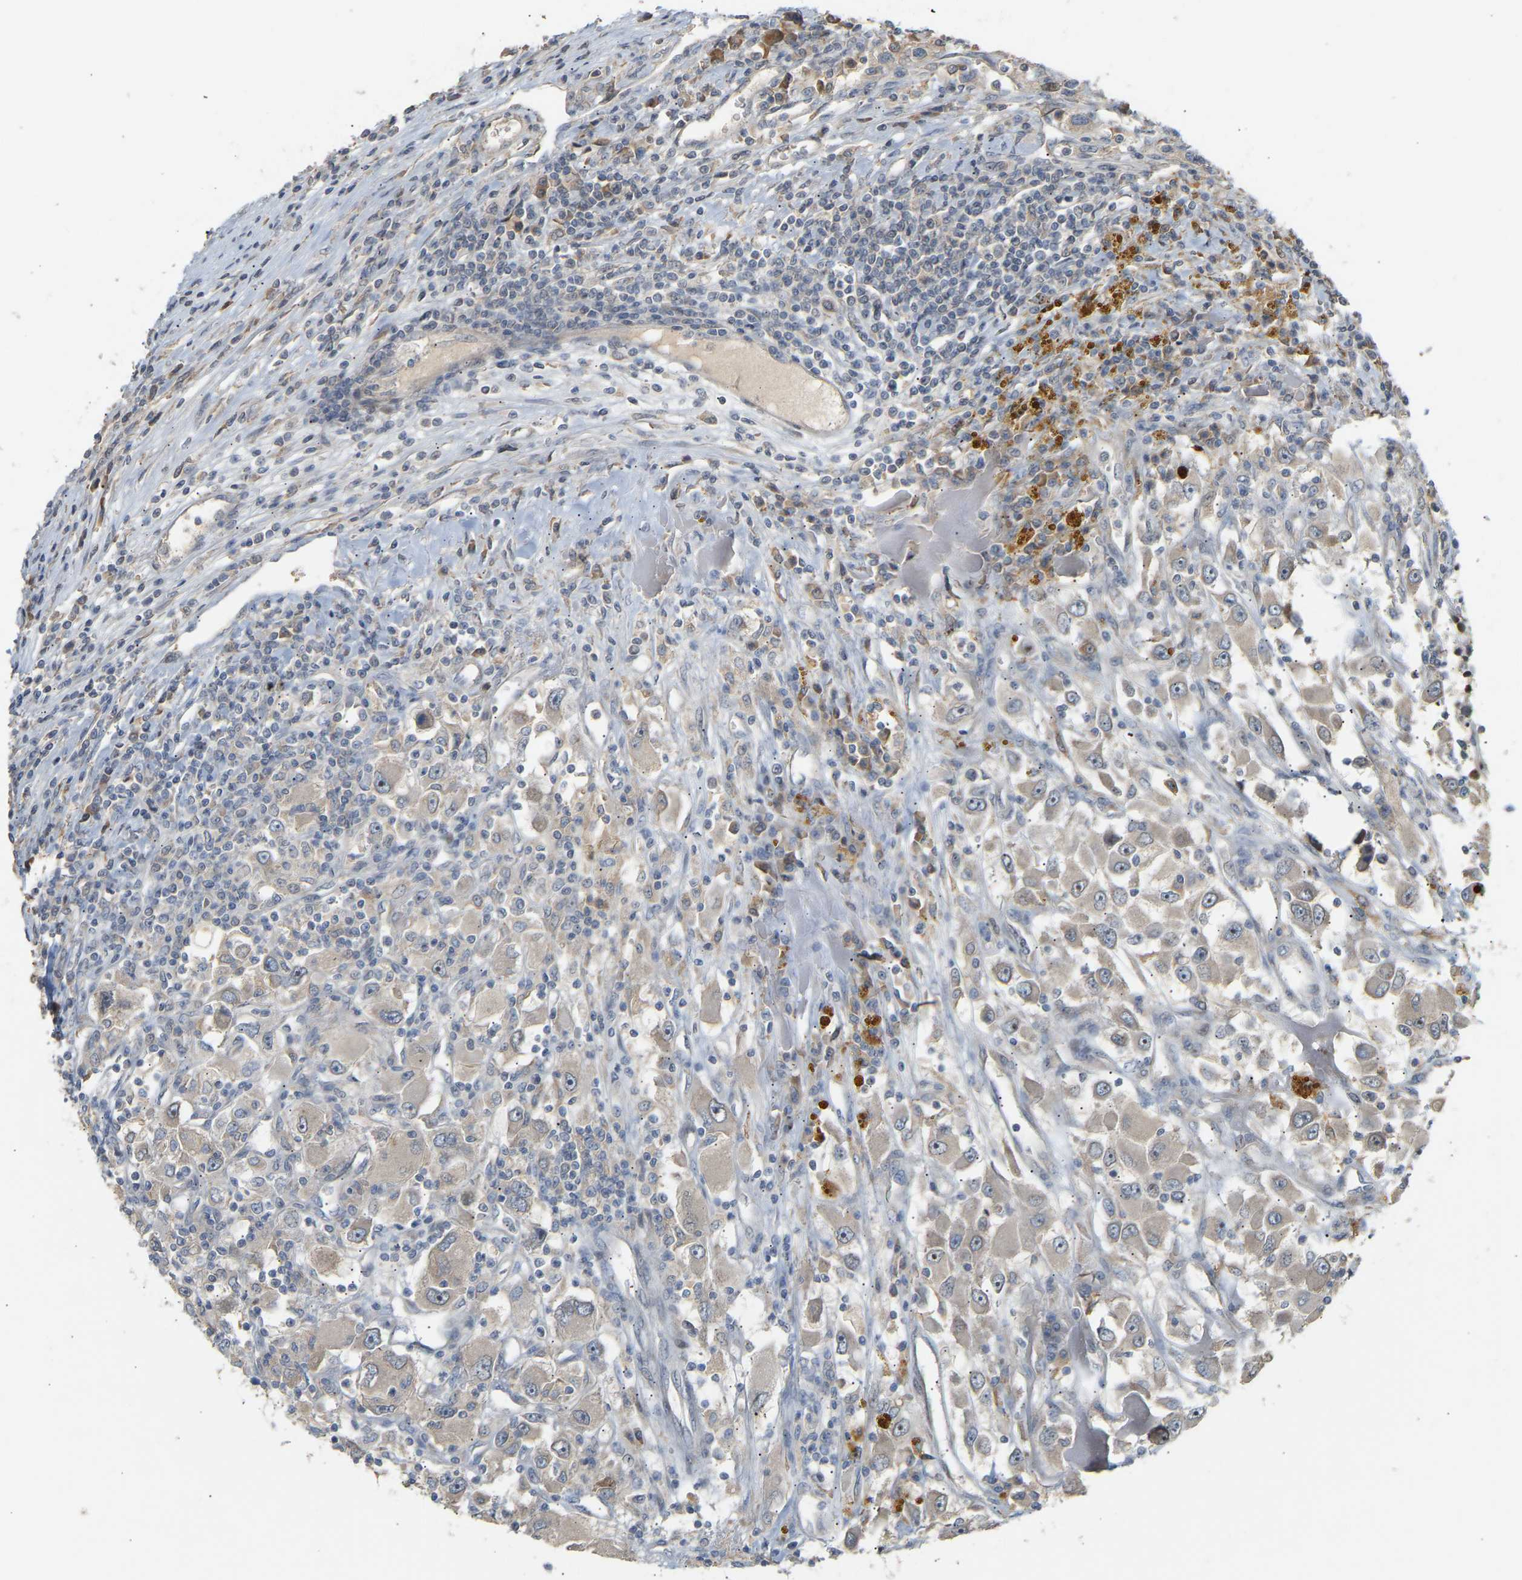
{"staining": {"intensity": "negative", "quantity": "none", "location": "none"}, "tissue": "renal cancer", "cell_type": "Tumor cells", "image_type": "cancer", "snomed": [{"axis": "morphology", "description": "Adenocarcinoma, NOS"}, {"axis": "topography", "description": "Kidney"}], "caption": "Immunohistochemistry (IHC) photomicrograph of neoplastic tissue: human adenocarcinoma (renal) stained with DAB shows no significant protein staining in tumor cells.", "gene": "PTPN4", "patient": {"sex": "female", "age": 52}}